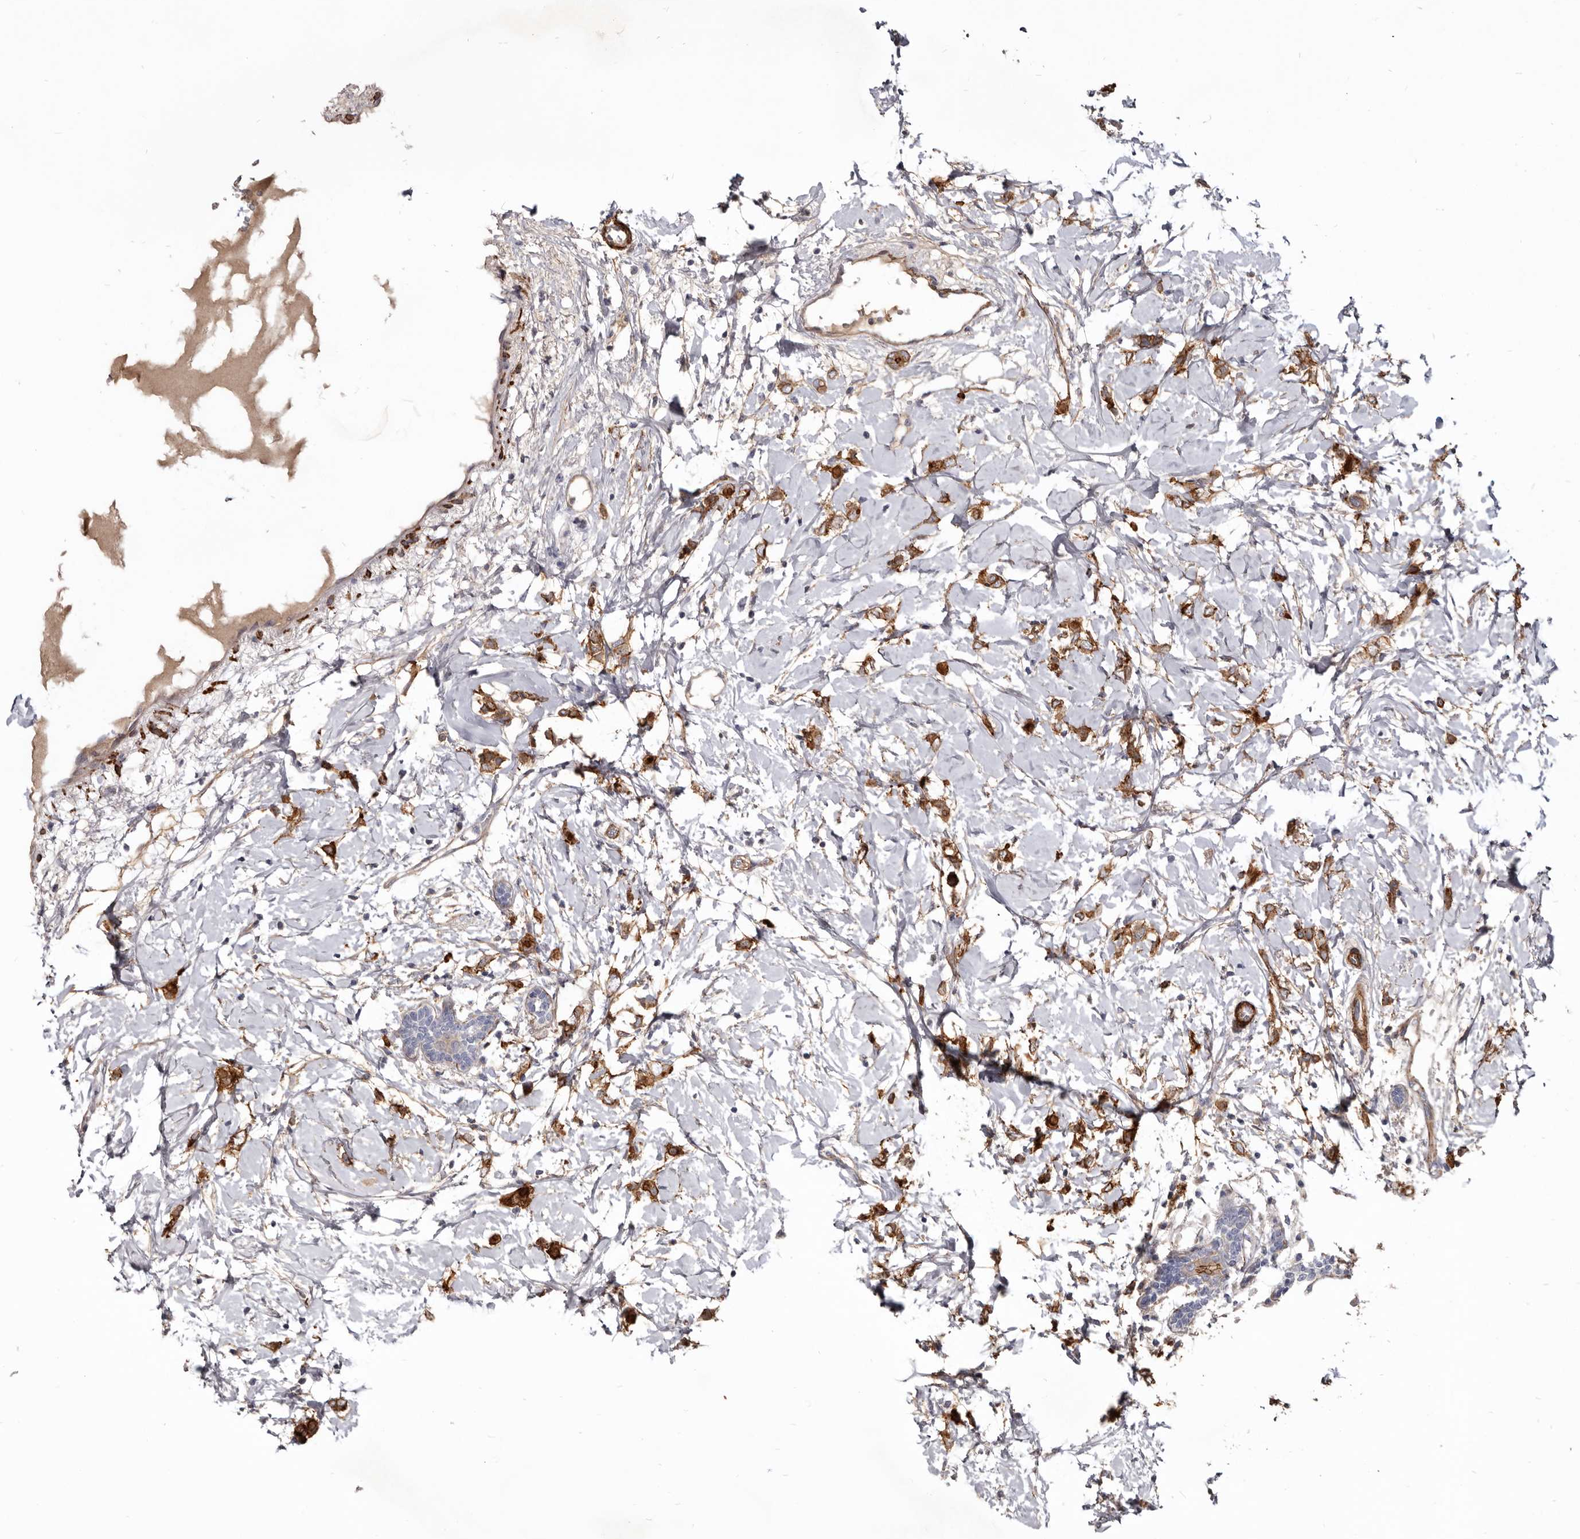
{"staining": {"intensity": "strong", "quantity": ">75%", "location": "cytoplasmic/membranous"}, "tissue": "breast cancer", "cell_type": "Tumor cells", "image_type": "cancer", "snomed": [{"axis": "morphology", "description": "Normal tissue, NOS"}, {"axis": "morphology", "description": "Lobular carcinoma"}, {"axis": "topography", "description": "Breast"}], "caption": "The histopathology image shows a brown stain indicating the presence of a protein in the cytoplasmic/membranous of tumor cells in breast lobular carcinoma.", "gene": "CGN", "patient": {"sex": "female", "age": 47}}